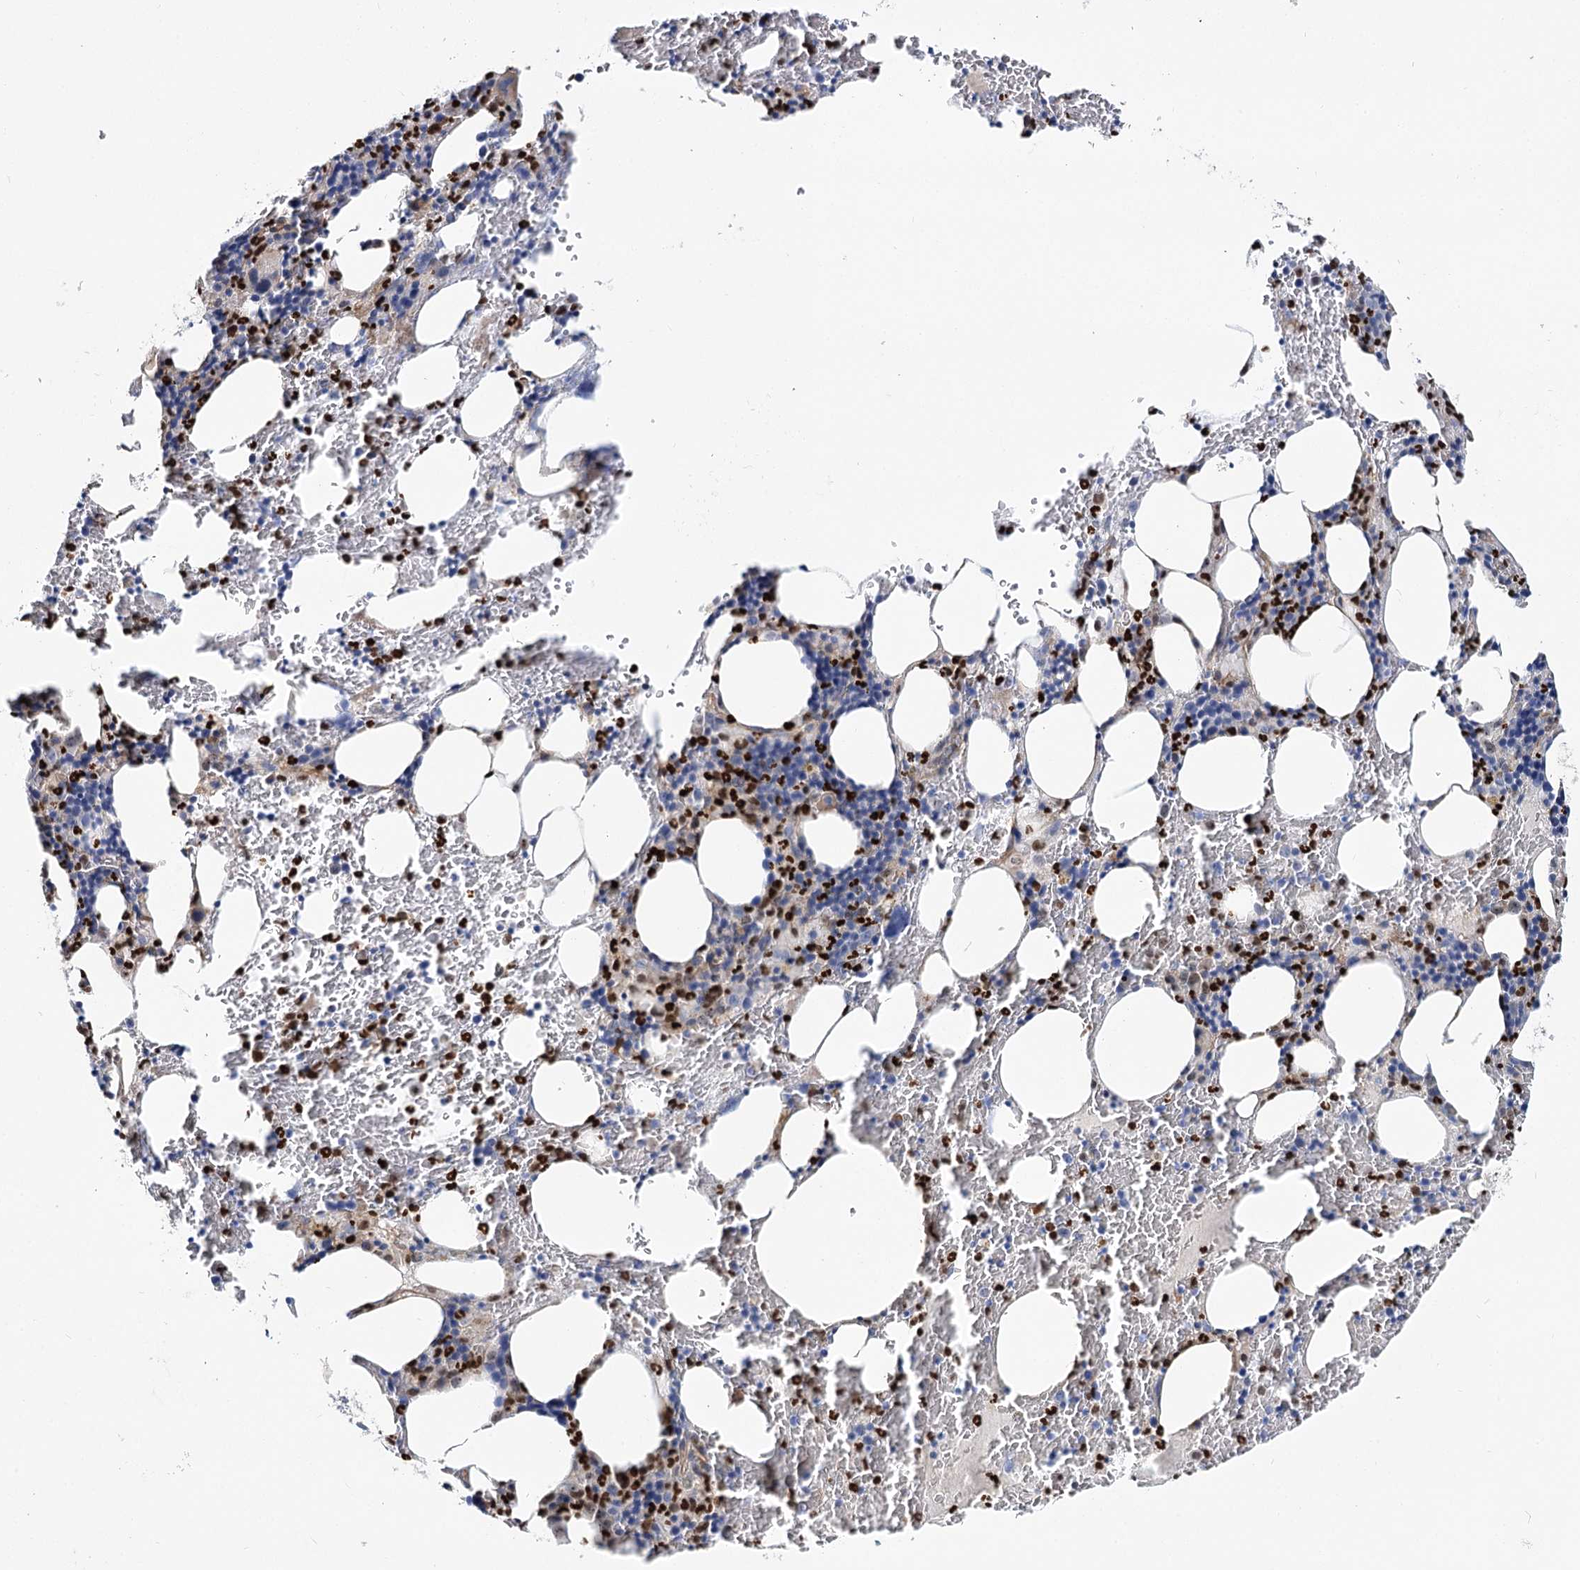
{"staining": {"intensity": "strong", "quantity": "25%-75%", "location": "nuclear"}, "tissue": "bone marrow", "cell_type": "Hematopoietic cells", "image_type": "normal", "snomed": [{"axis": "morphology", "description": "Normal tissue, NOS"}, {"axis": "topography", "description": "Bone marrow"}], "caption": "Protein expression analysis of benign bone marrow demonstrates strong nuclear expression in approximately 25%-75% of hematopoietic cells.", "gene": "C11orf52", "patient": {"sex": "male", "age": 62}}